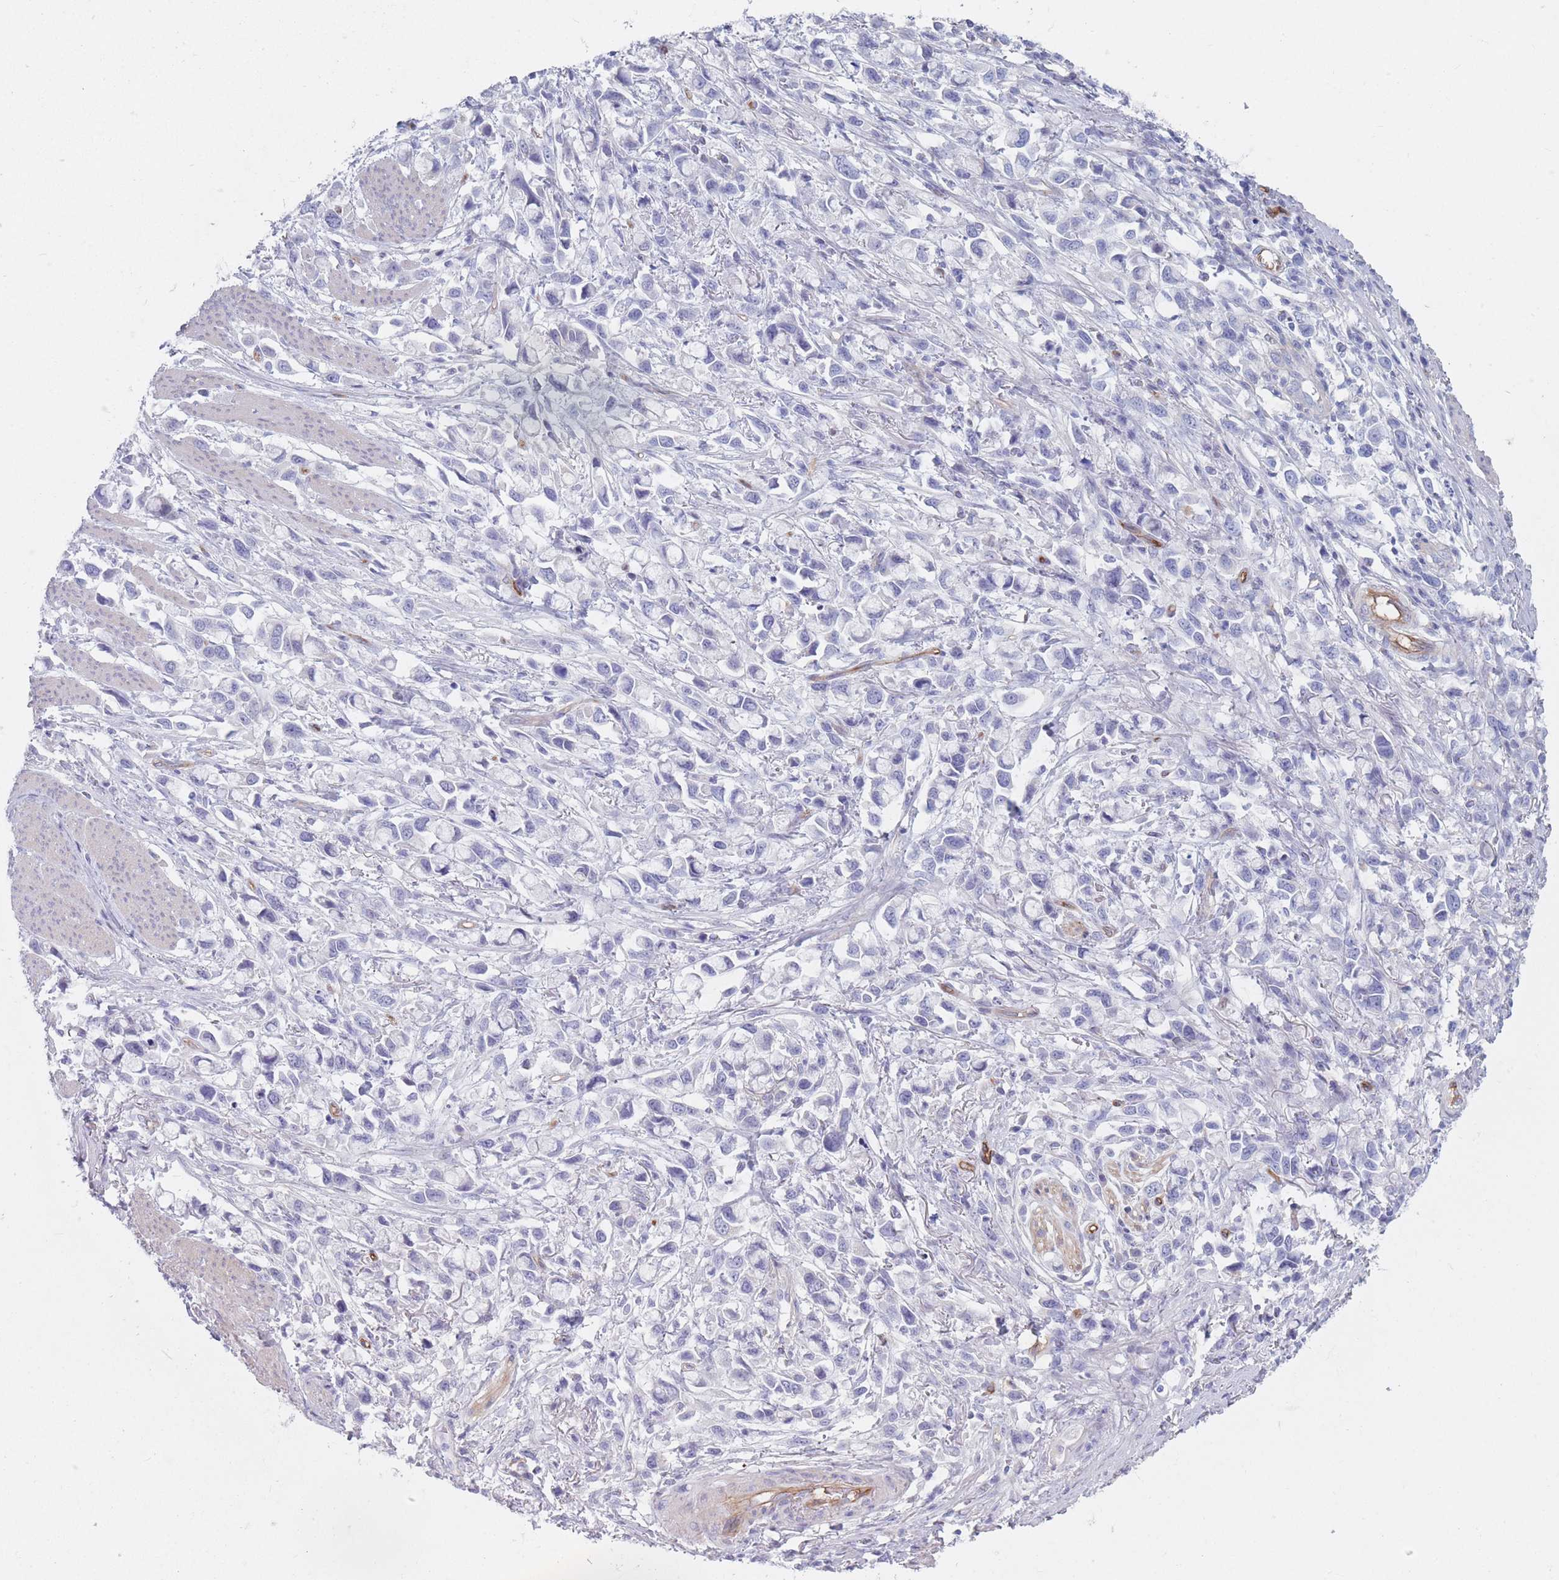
{"staining": {"intensity": "negative", "quantity": "none", "location": "none"}, "tissue": "stomach cancer", "cell_type": "Tumor cells", "image_type": "cancer", "snomed": [{"axis": "morphology", "description": "Adenocarcinoma, NOS"}, {"axis": "topography", "description": "Stomach"}], "caption": "Image shows no significant protein staining in tumor cells of adenocarcinoma (stomach). (IHC, brightfield microscopy, high magnification).", "gene": "PLPP1", "patient": {"sex": "female", "age": 81}}